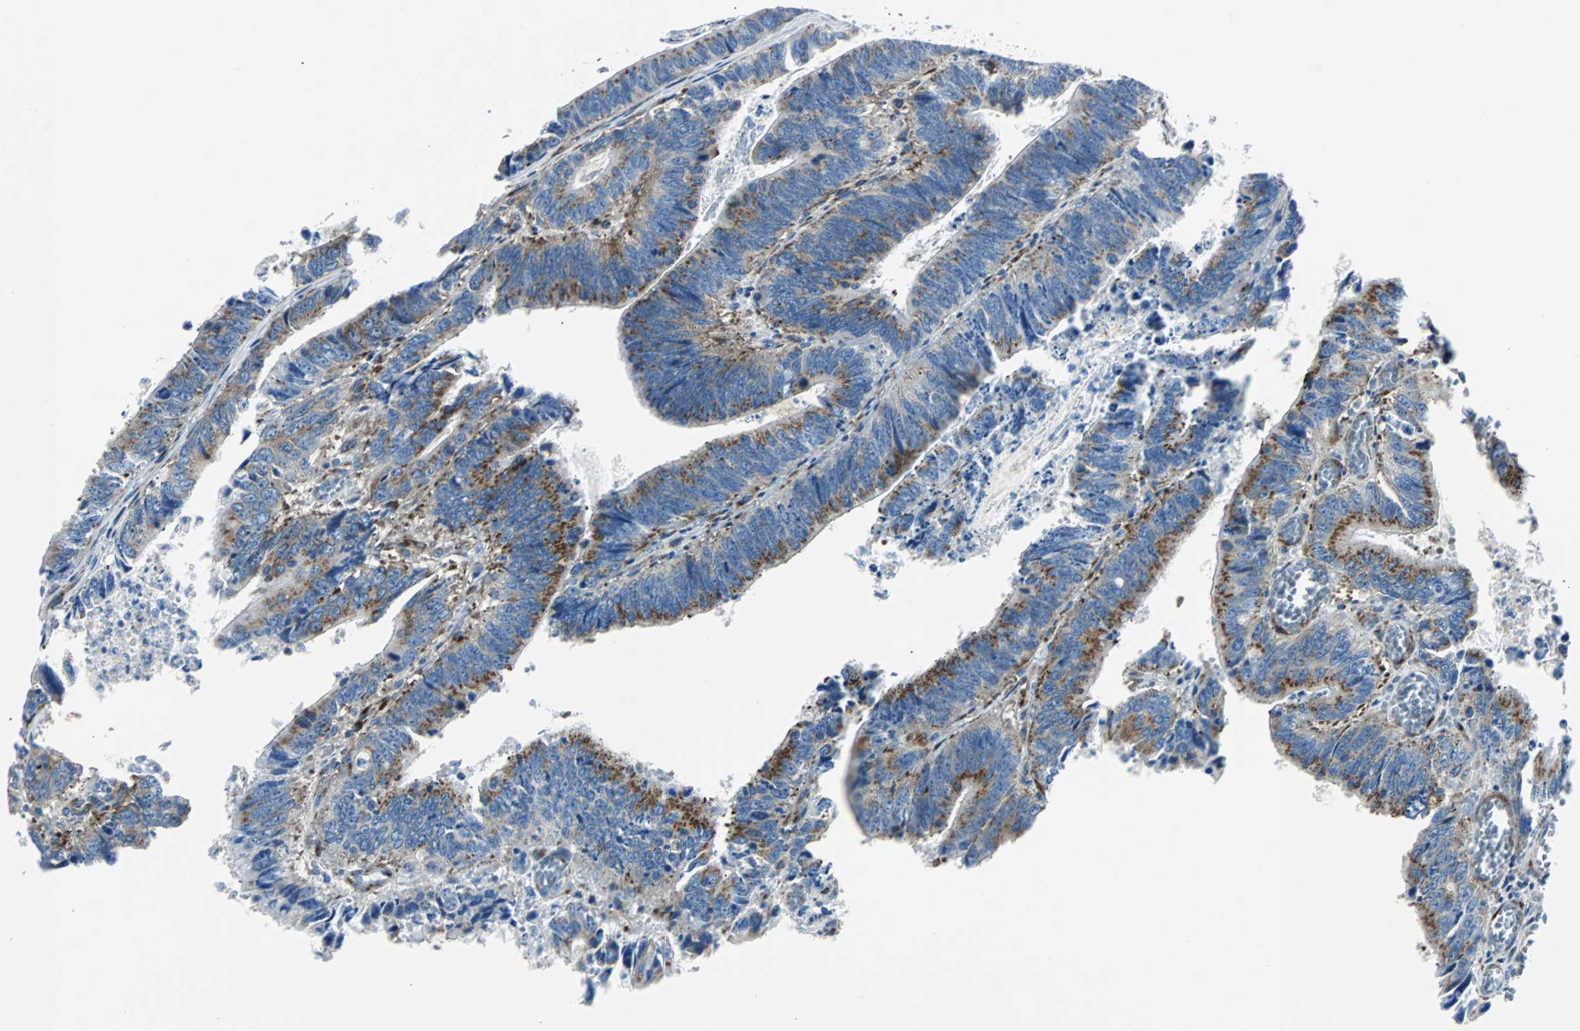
{"staining": {"intensity": "moderate", "quantity": "25%-75%", "location": "cytoplasmic/membranous"}, "tissue": "colorectal cancer", "cell_type": "Tumor cells", "image_type": "cancer", "snomed": [{"axis": "morphology", "description": "Adenocarcinoma, NOS"}, {"axis": "topography", "description": "Colon"}], "caption": "Immunohistochemistry histopathology image of human colorectal cancer (adenocarcinoma) stained for a protein (brown), which exhibits medium levels of moderate cytoplasmic/membranous expression in approximately 25%-75% of tumor cells.", "gene": "BBC3", "patient": {"sex": "male", "age": 72}}